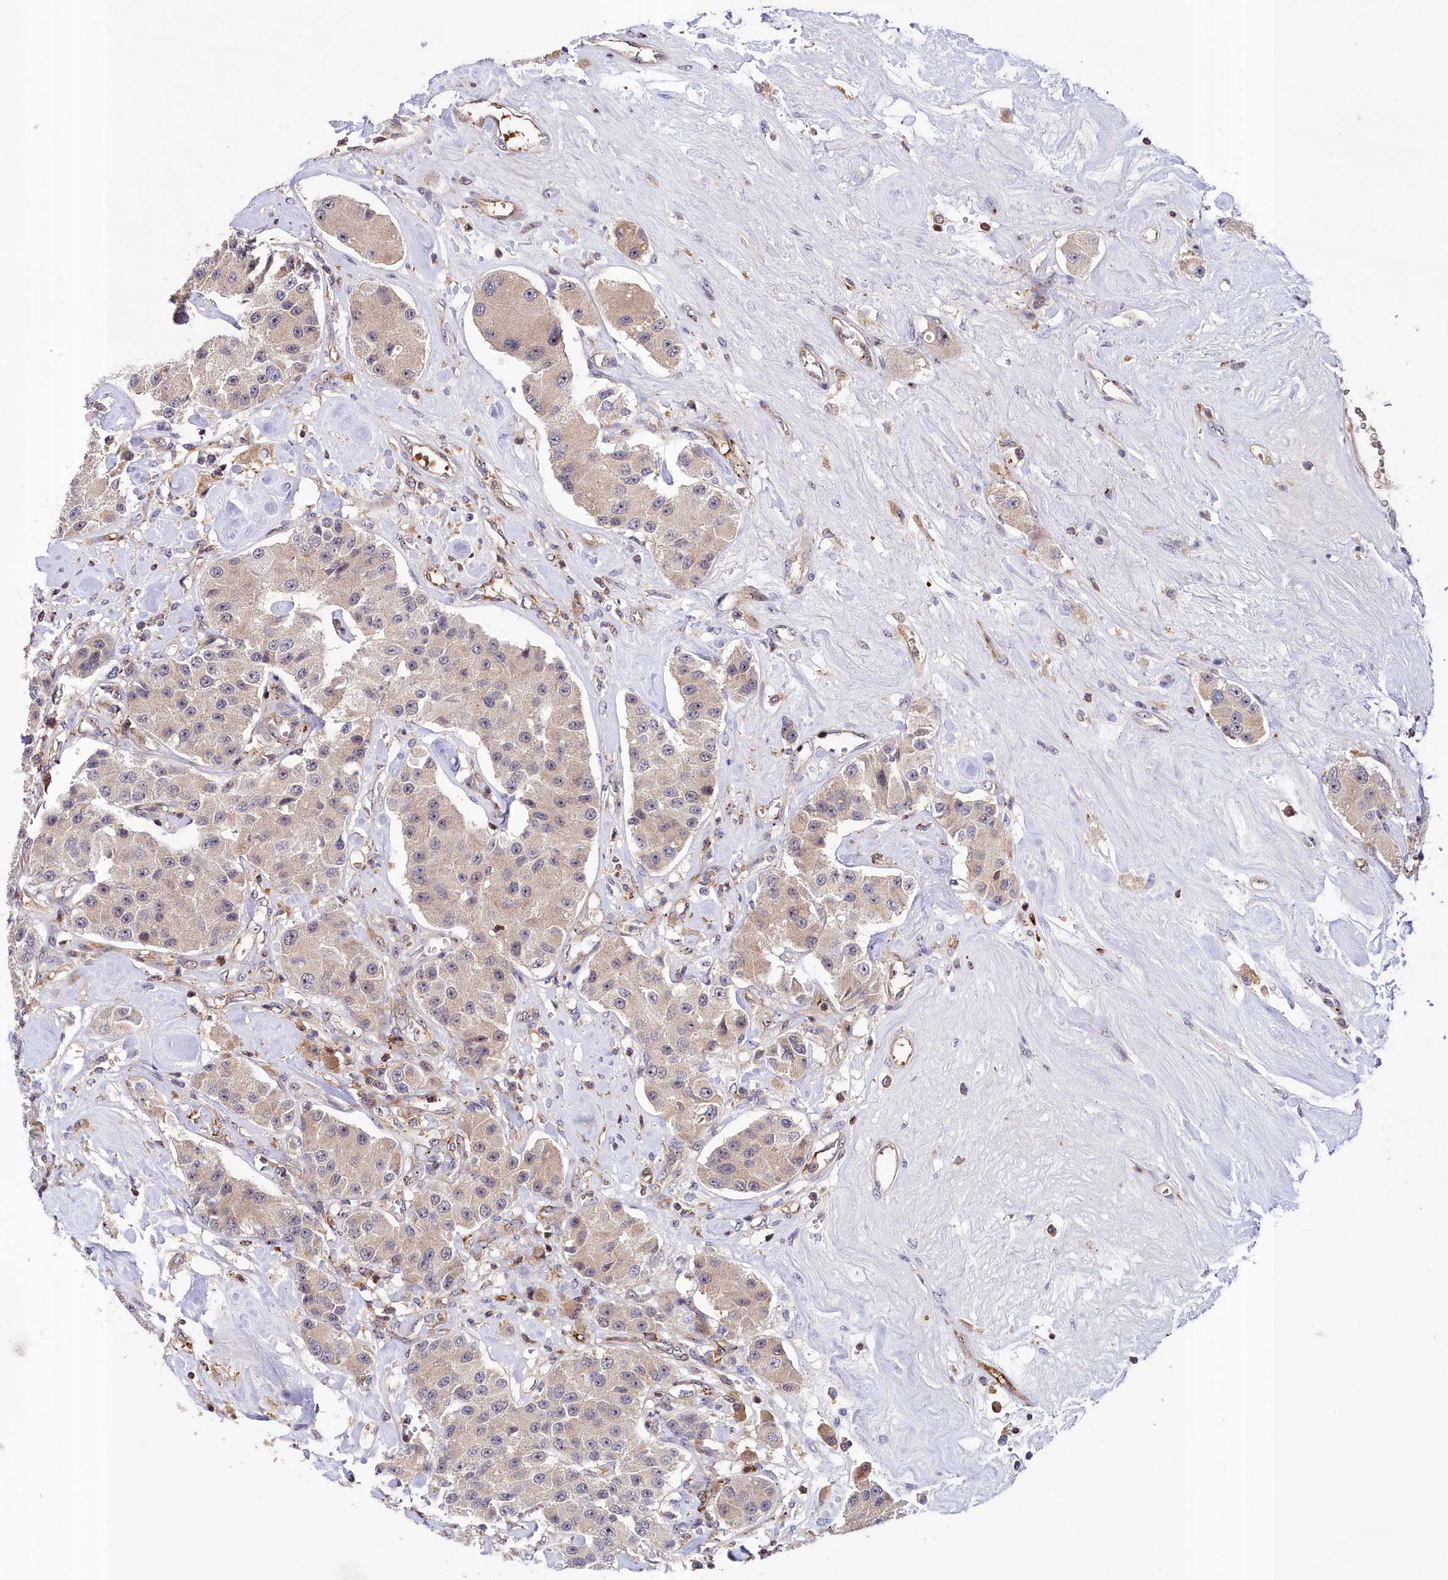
{"staining": {"intensity": "weak", "quantity": ">75%", "location": "cytoplasmic/membranous"}, "tissue": "carcinoid", "cell_type": "Tumor cells", "image_type": "cancer", "snomed": [{"axis": "morphology", "description": "Carcinoid, malignant, NOS"}, {"axis": "topography", "description": "Pancreas"}], "caption": "Weak cytoplasmic/membranous protein expression is identified in about >75% of tumor cells in carcinoid (malignant). The staining was performed using DAB, with brown indicating positive protein expression. Nuclei are stained blue with hematoxylin.", "gene": "NEURL4", "patient": {"sex": "male", "age": 41}}